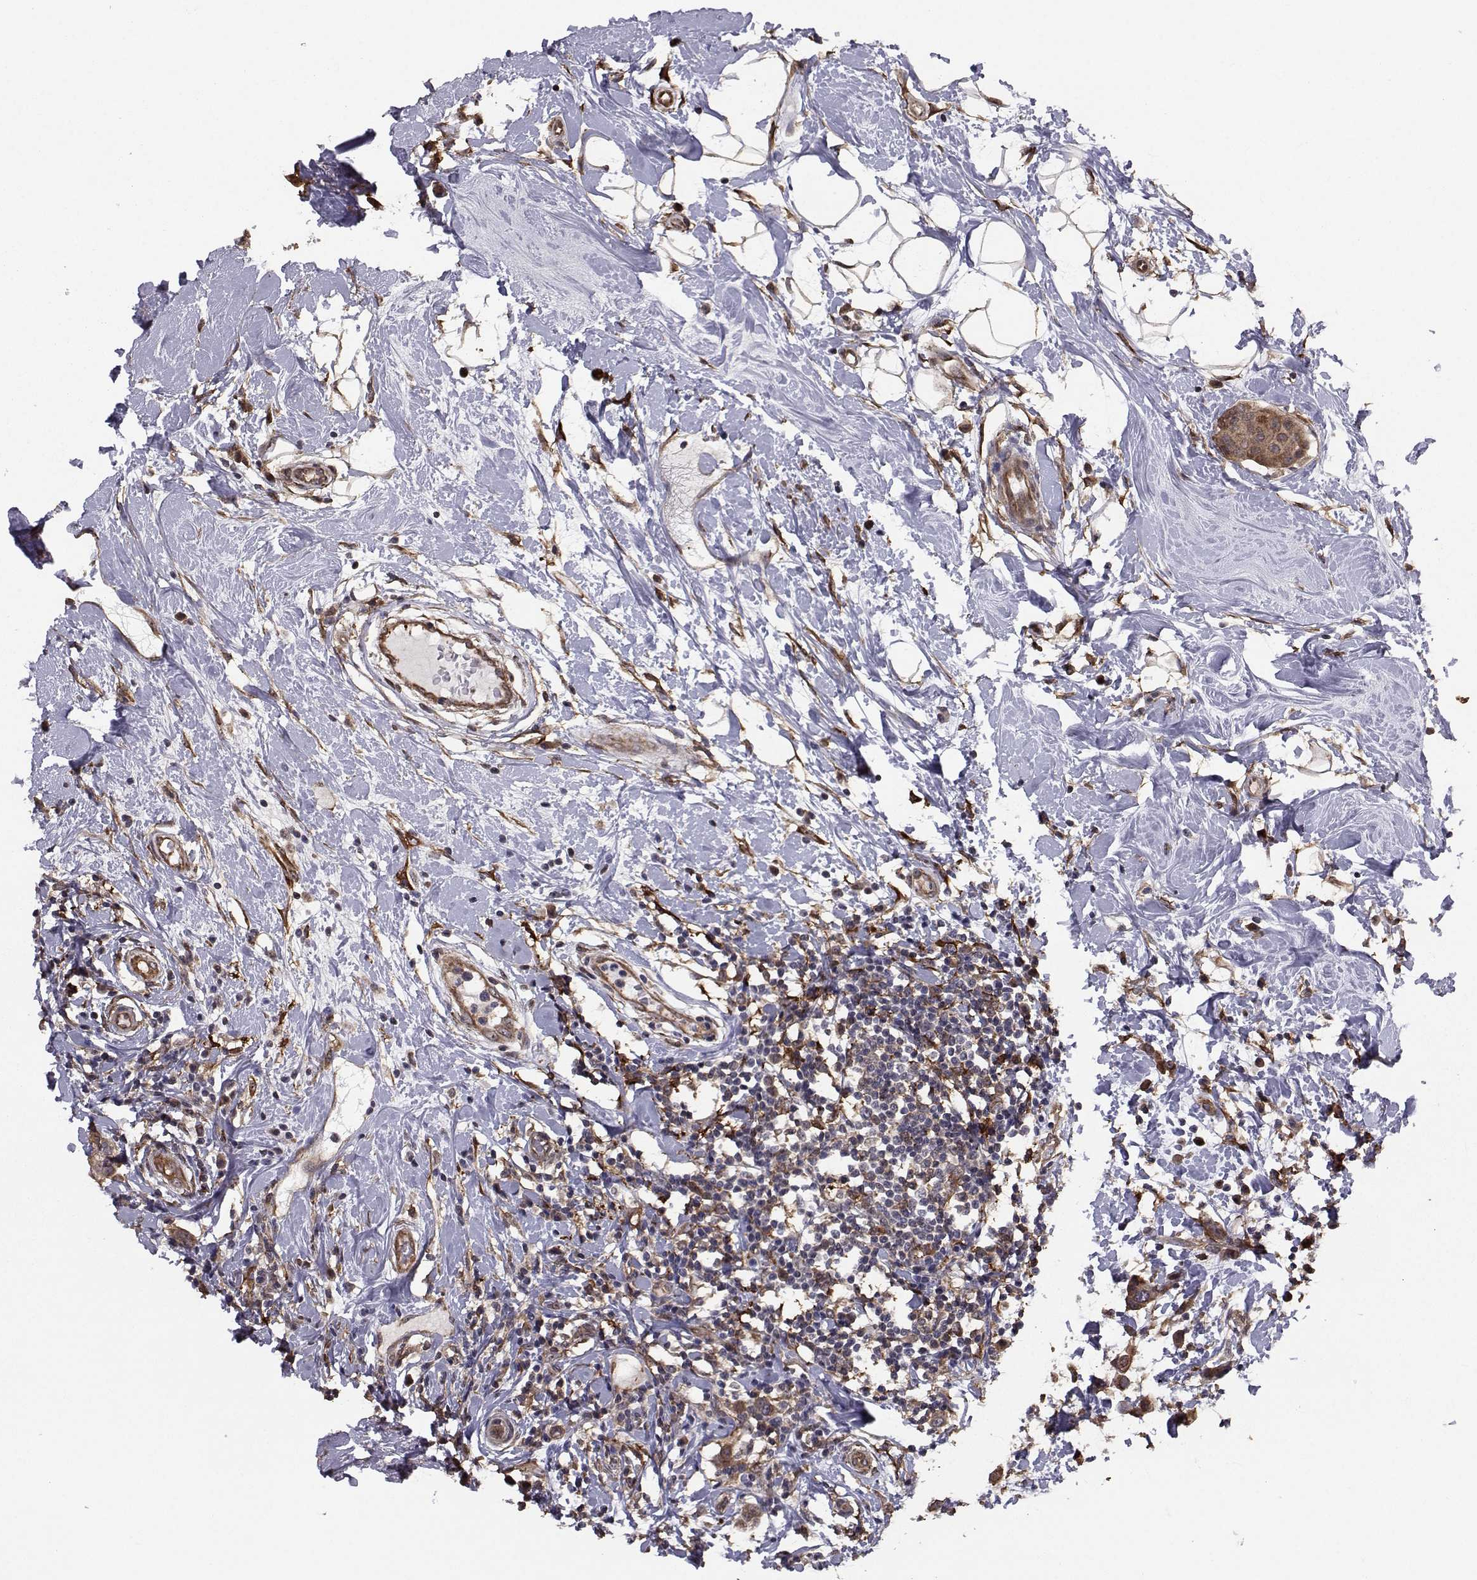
{"staining": {"intensity": "moderate", "quantity": ">75%", "location": "cytoplasmic/membranous"}, "tissue": "breast cancer", "cell_type": "Tumor cells", "image_type": "cancer", "snomed": [{"axis": "morphology", "description": "Duct carcinoma"}, {"axis": "topography", "description": "Breast"}], "caption": "A brown stain shows moderate cytoplasmic/membranous positivity of a protein in human invasive ductal carcinoma (breast) tumor cells.", "gene": "TRIP10", "patient": {"sex": "female", "age": 27}}